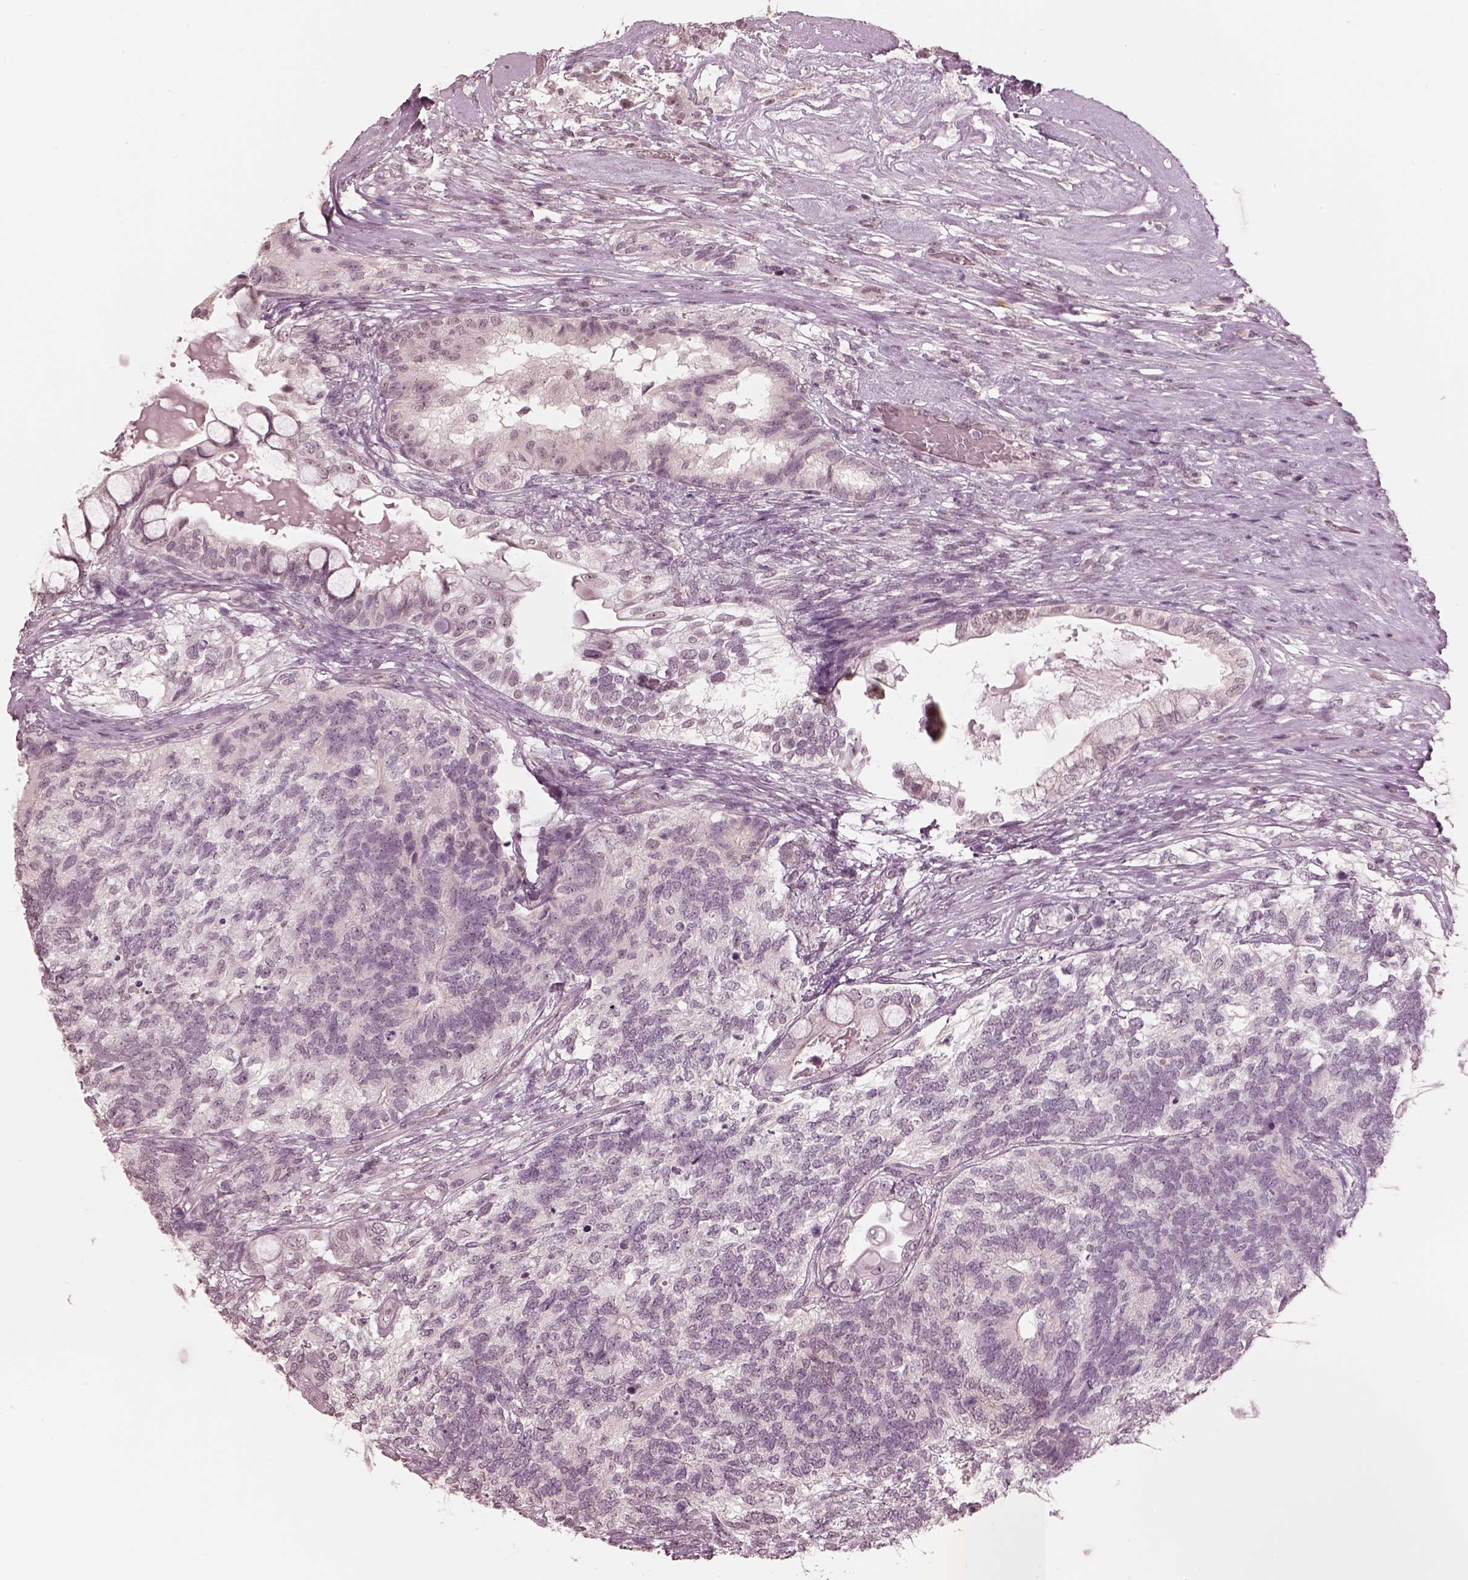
{"staining": {"intensity": "negative", "quantity": "none", "location": "none"}, "tissue": "testis cancer", "cell_type": "Tumor cells", "image_type": "cancer", "snomed": [{"axis": "morphology", "description": "Seminoma, NOS"}, {"axis": "morphology", "description": "Carcinoma, Embryonal, NOS"}, {"axis": "topography", "description": "Testis"}], "caption": "Human testis cancer (seminoma) stained for a protein using immunohistochemistry exhibits no expression in tumor cells.", "gene": "RPGRIP1", "patient": {"sex": "male", "age": 41}}